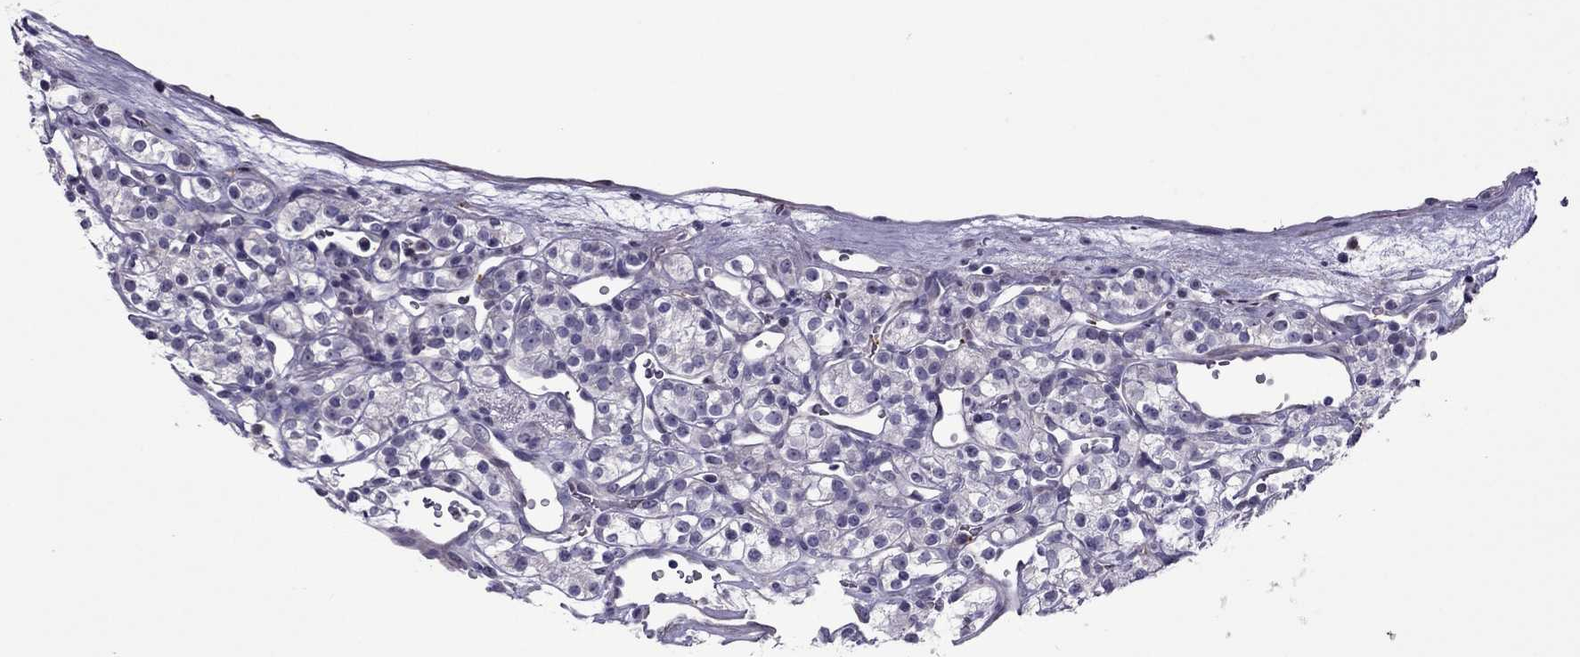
{"staining": {"intensity": "negative", "quantity": "none", "location": "none"}, "tissue": "renal cancer", "cell_type": "Tumor cells", "image_type": "cancer", "snomed": [{"axis": "morphology", "description": "Adenocarcinoma, NOS"}, {"axis": "topography", "description": "Kidney"}], "caption": "Renal adenocarcinoma was stained to show a protein in brown. There is no significant staining in tumor cells.", "gene": "SLC16A8", "patient": {"sex": "male", "age": 77}}